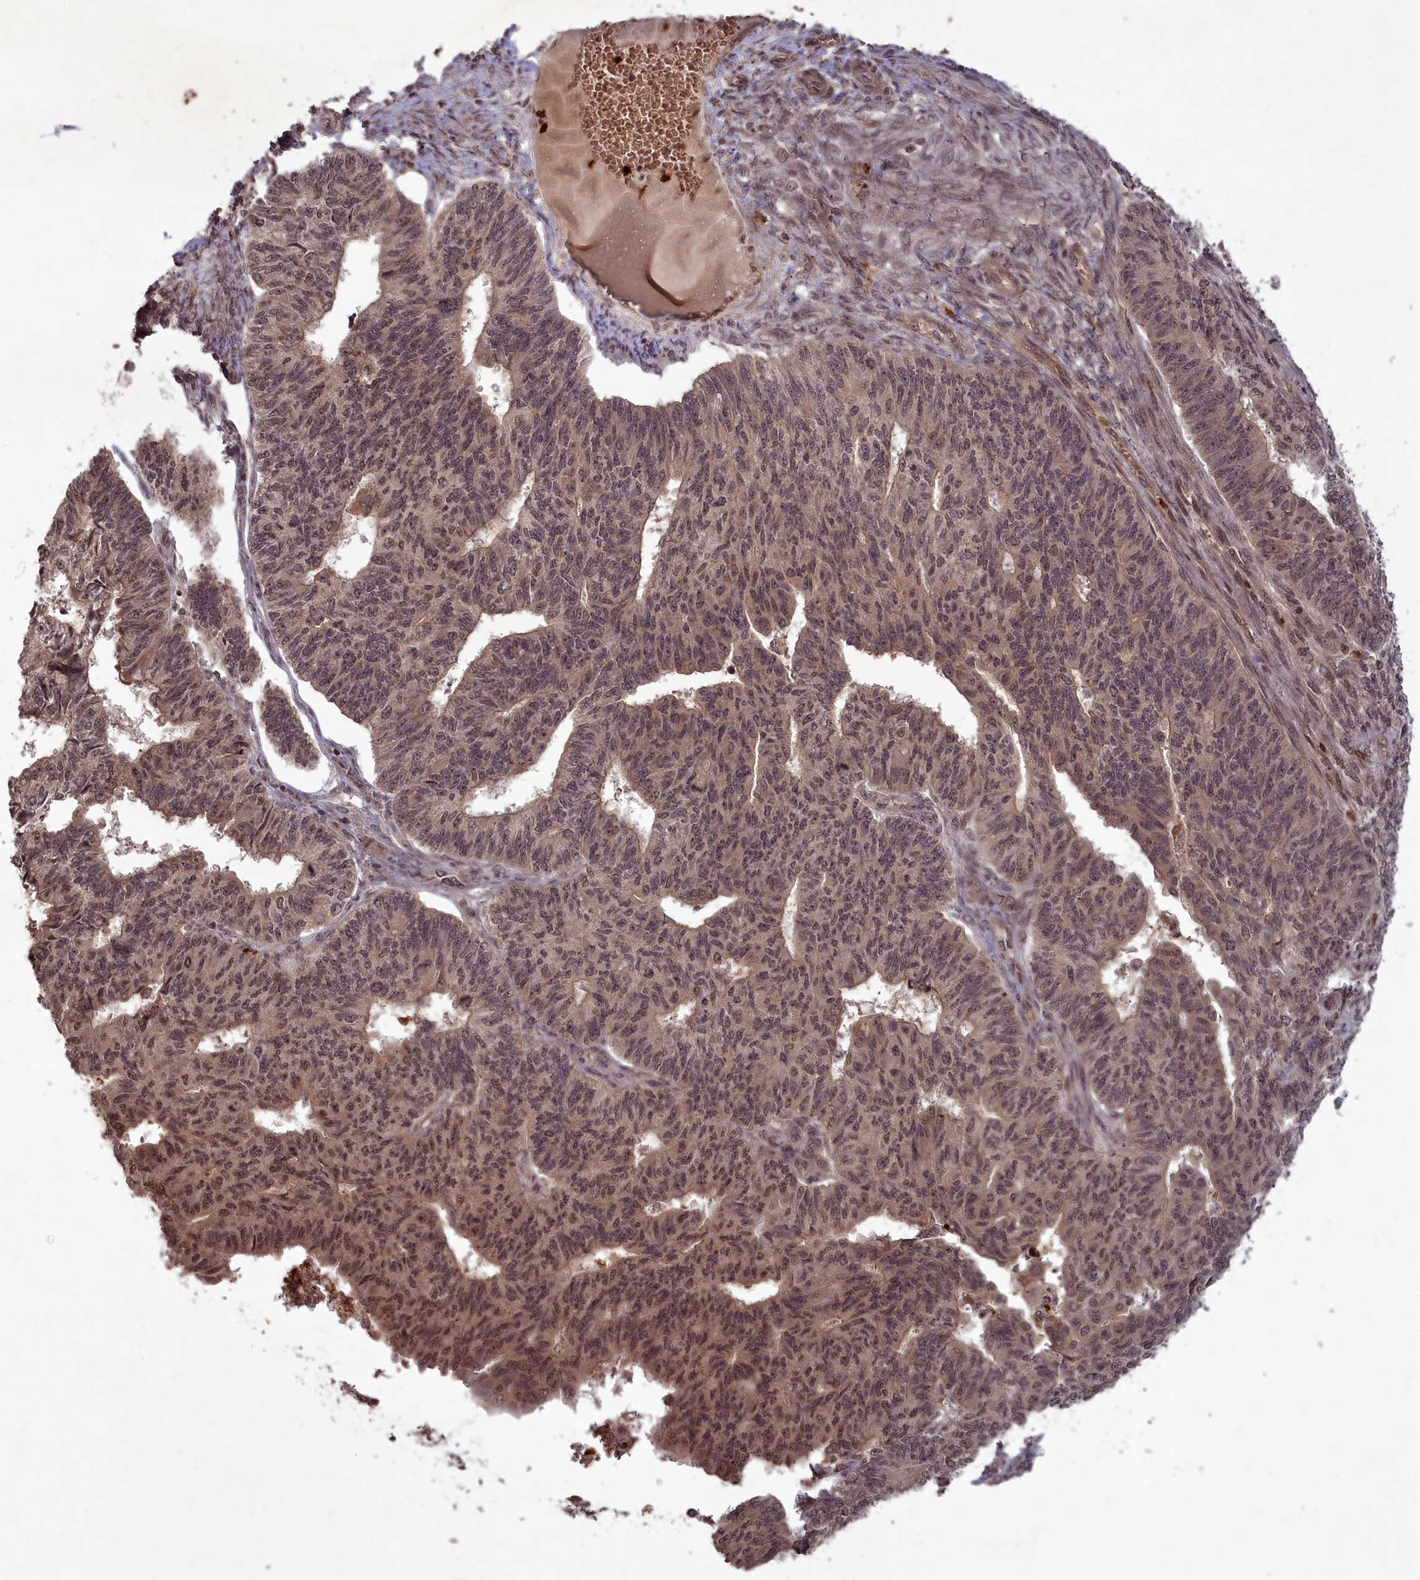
{"staining": {"intensity": "moderate", "quantity": ">75%", "location": "nuclear"}, "tissue": "endometrial cancer", "cell_type": "Tumor cells", "image_type": "cancer", "snomed": [{"axis": "morphology", "description": "Adenocarcinoma, NOS"}, {"axis": "topography", "description": "Endometrium"}], "caption": "Tumor cells show medium levels of moderate nuclear expression in approximately >75% of cells in endometrial cancer.", "gene": "SRMS", "patient": {"sex": "female", "age": 32}}